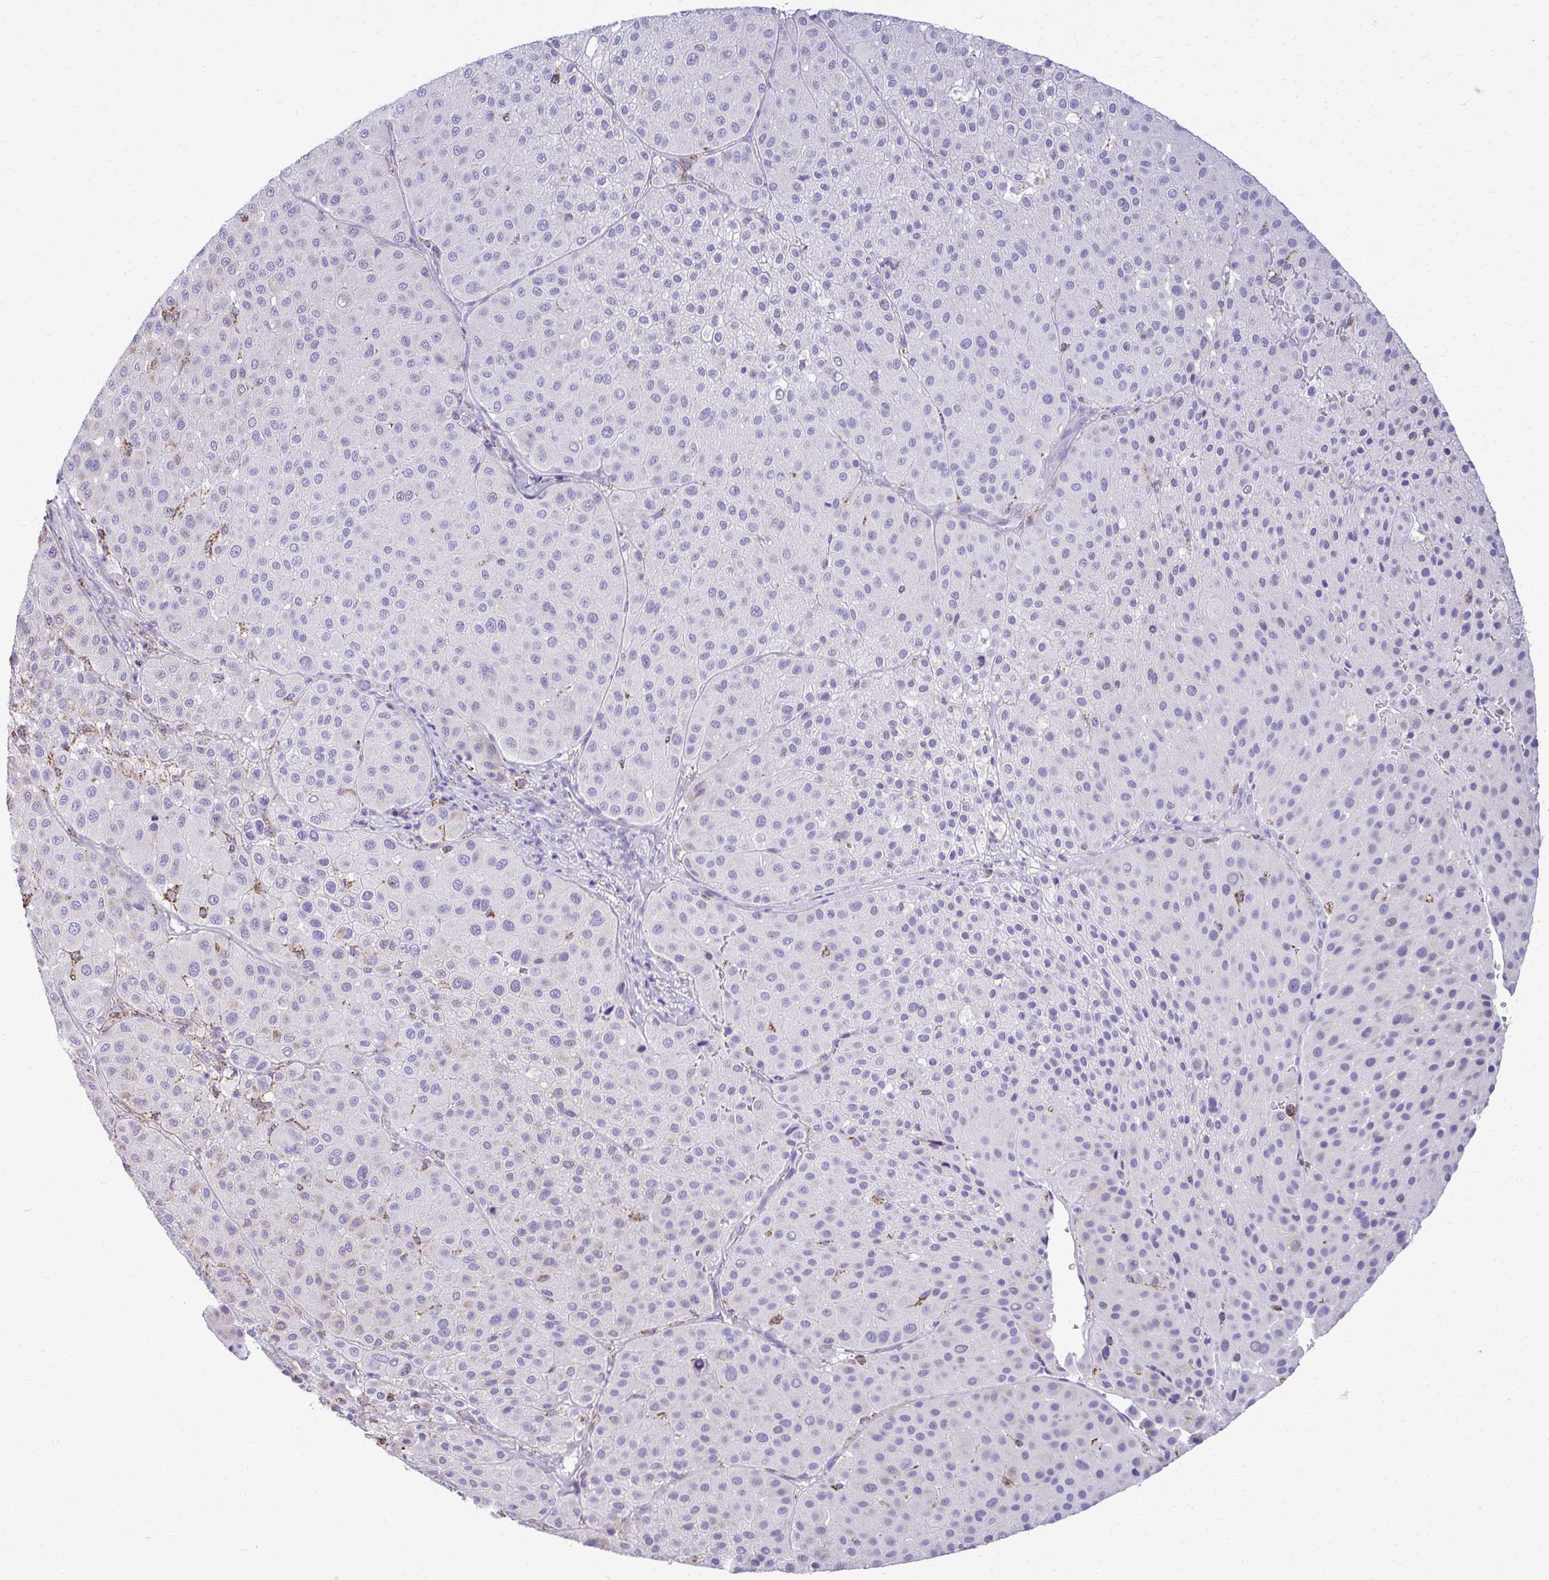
{"staining": {"intensity": "negative", "quantity": "none", "location": "none"}, "tissue": "melanoma", "cell_type": "Tumor cells", "image_type": "cancer", "snomed": [{"axis": "morphology", "description": "Malignant melanoma, Metastatic site"}, {"axis": "topography", "description": "Smooth muscle"}], "caption": "Tumor cells are negative for protein expression in human malignant melanoma (metastatic site).", "gene": "AIG1", "patient": {"sex": "male", "age": 41}}